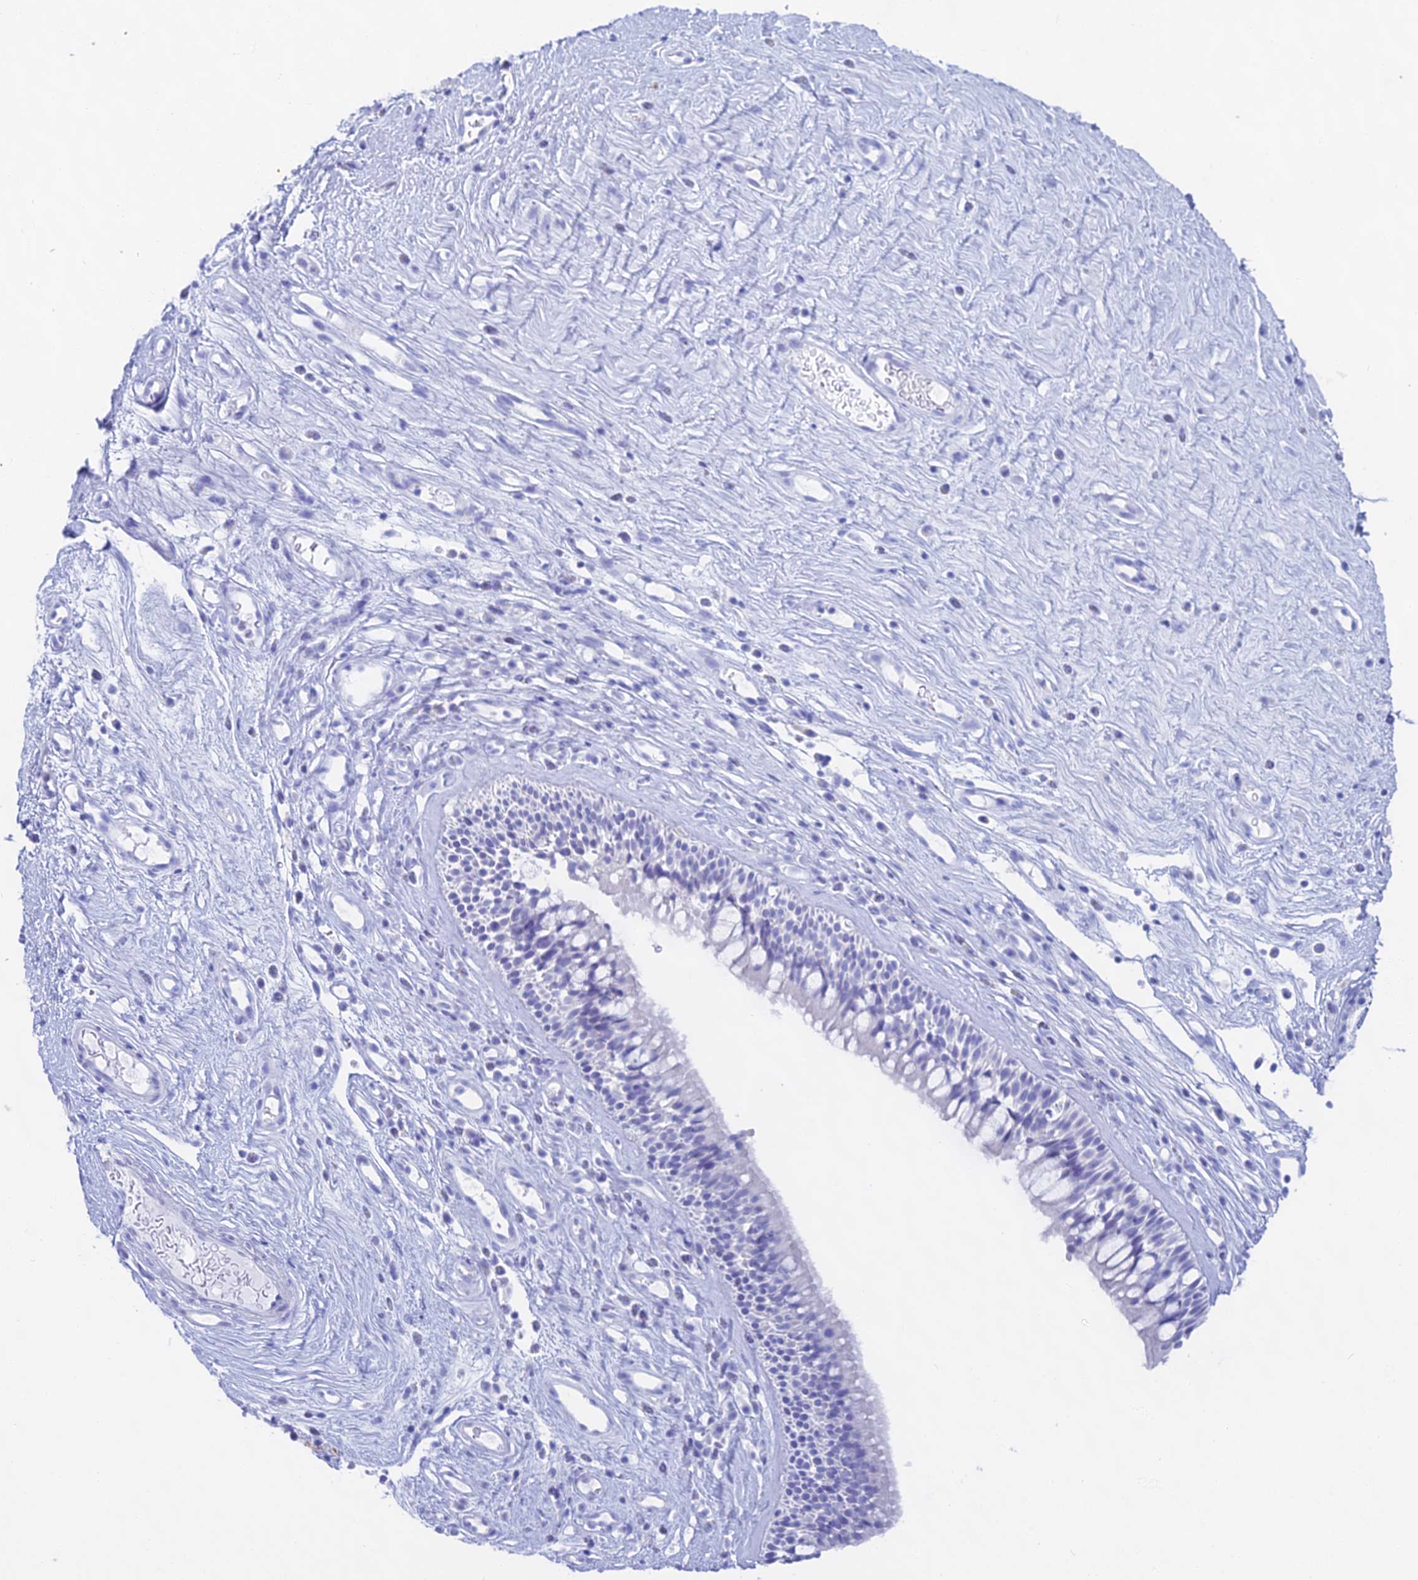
{"staining": {"intensity": "negative", "quantity": "none", "location": "none"}, "tissue": "nasopharynx", "cell_type": "Respiratory epithelial cells", "image_type": "normal", "snomed": [{"axis": "morphology", "description": "Normal tissue, NOS"}, {"axis": "morphology", "description": "Inflammation, NOS"}, {"axis": "morphology", "description": "Malignant melanoma, Metastatic site"}, {"axis": "topography", "description": "Nasopharynx"}], "caption": "DAB (3,3'-diaminobenzidine) immunohistochemical staining of benign nasopharynx shows no significant positivity in respiratory epithelial cells. The staining was performed using DAB (3,3'-diaminobenzidine) to visualize the protein expression in brown, while the nuclei were stained in blue with hematoxylin (Magnification: 20x).", "gene": "CGB1", "patient": {"sex": "male", "age": 70}}